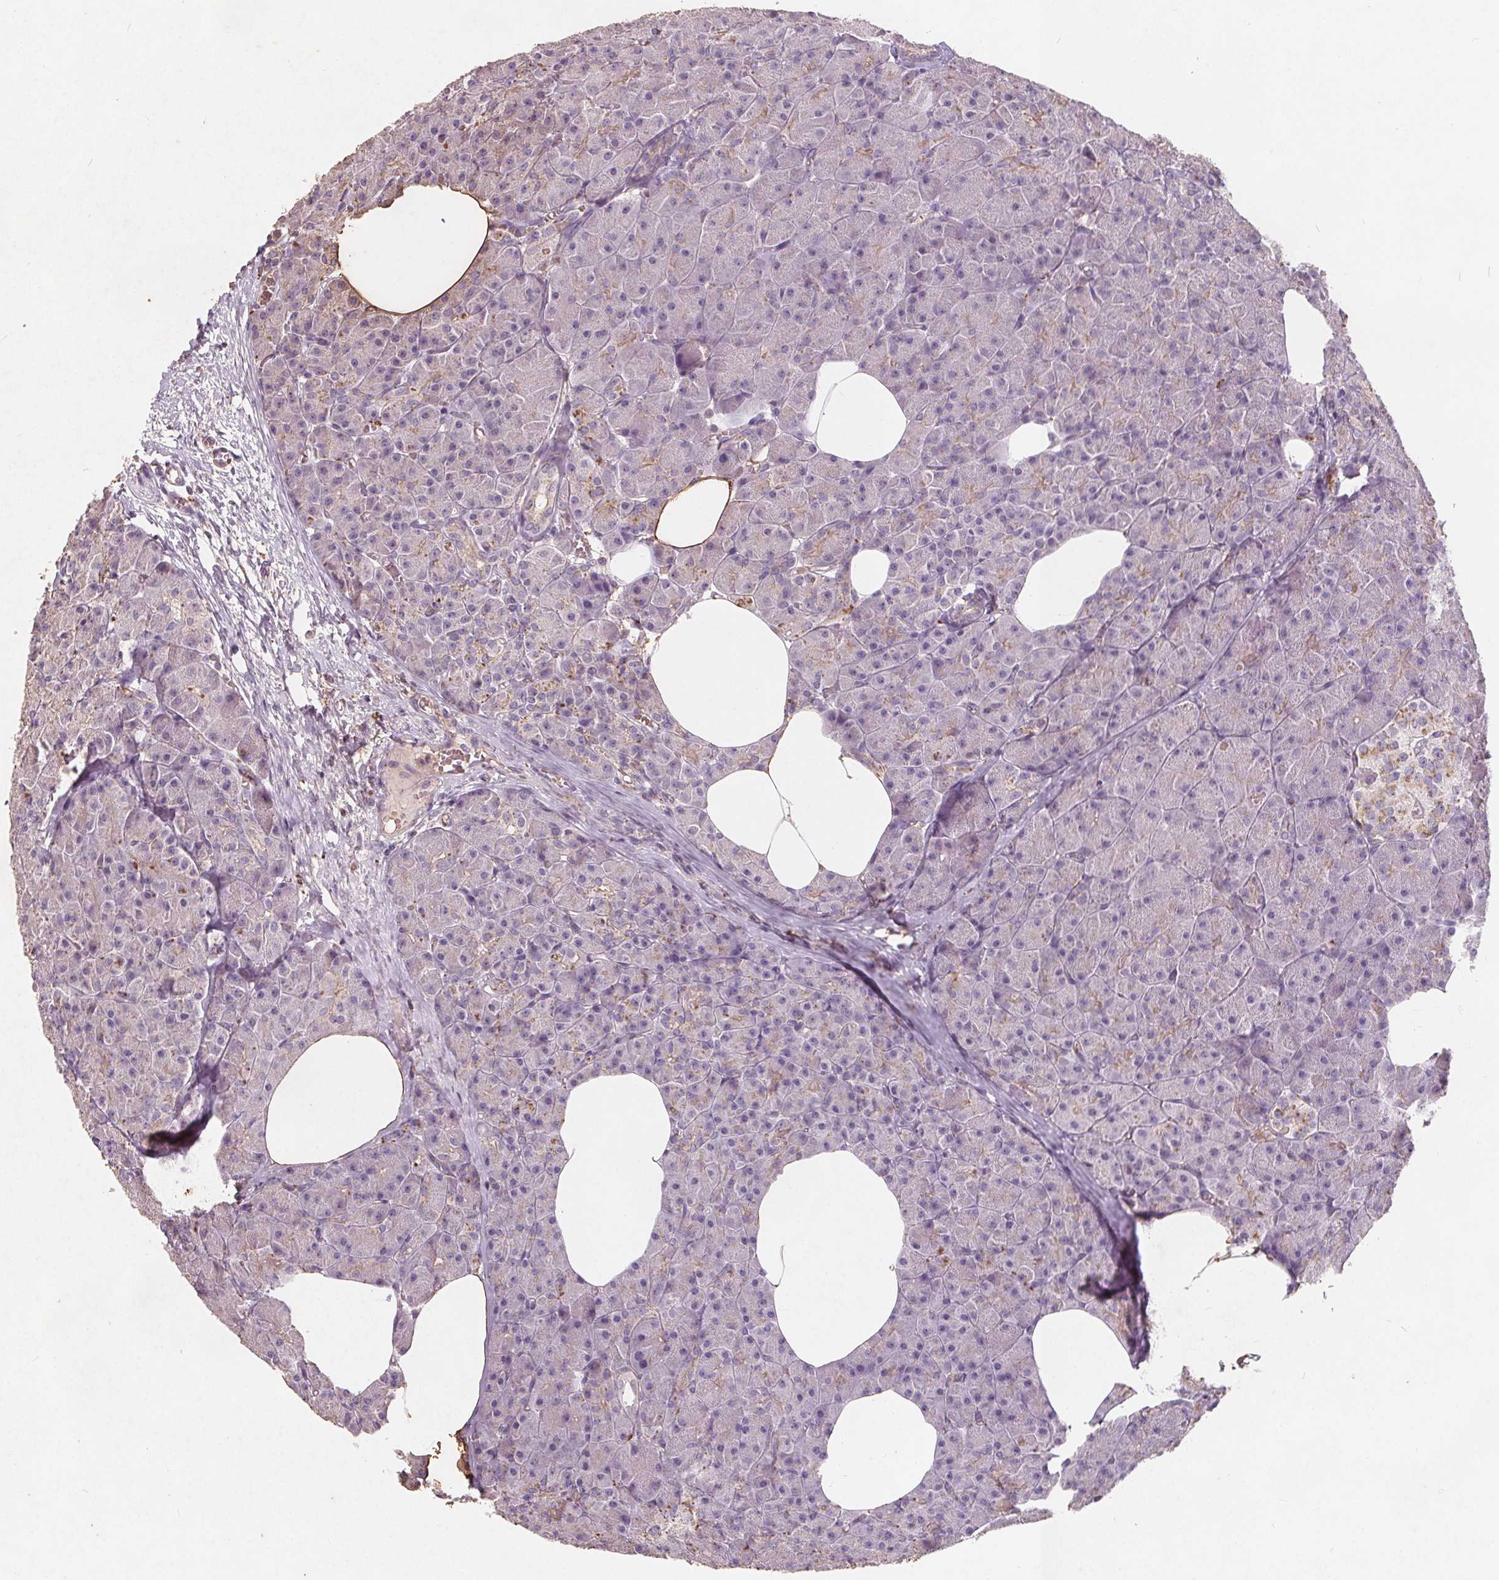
{"staining": {"intensity": "weak", "quantity": "<25%", "location": "cytoplasmic/membranous"}, "tissue": "pancreas", "cell_type": "Exocrine glandular cells", "image_type": "normal", "snomed": [{"axis": "morphology", "description": "Normal tissue, NOS"}, {"axis": "topography", "description": "Pancreas"}], "caption": "The micrograph reveals no significant staining in exocrine glandular cells of pancreas. Nuclei are stained in blue.", "gene": "C19orf84", "patient": {"sex": "female", "age": 45}}